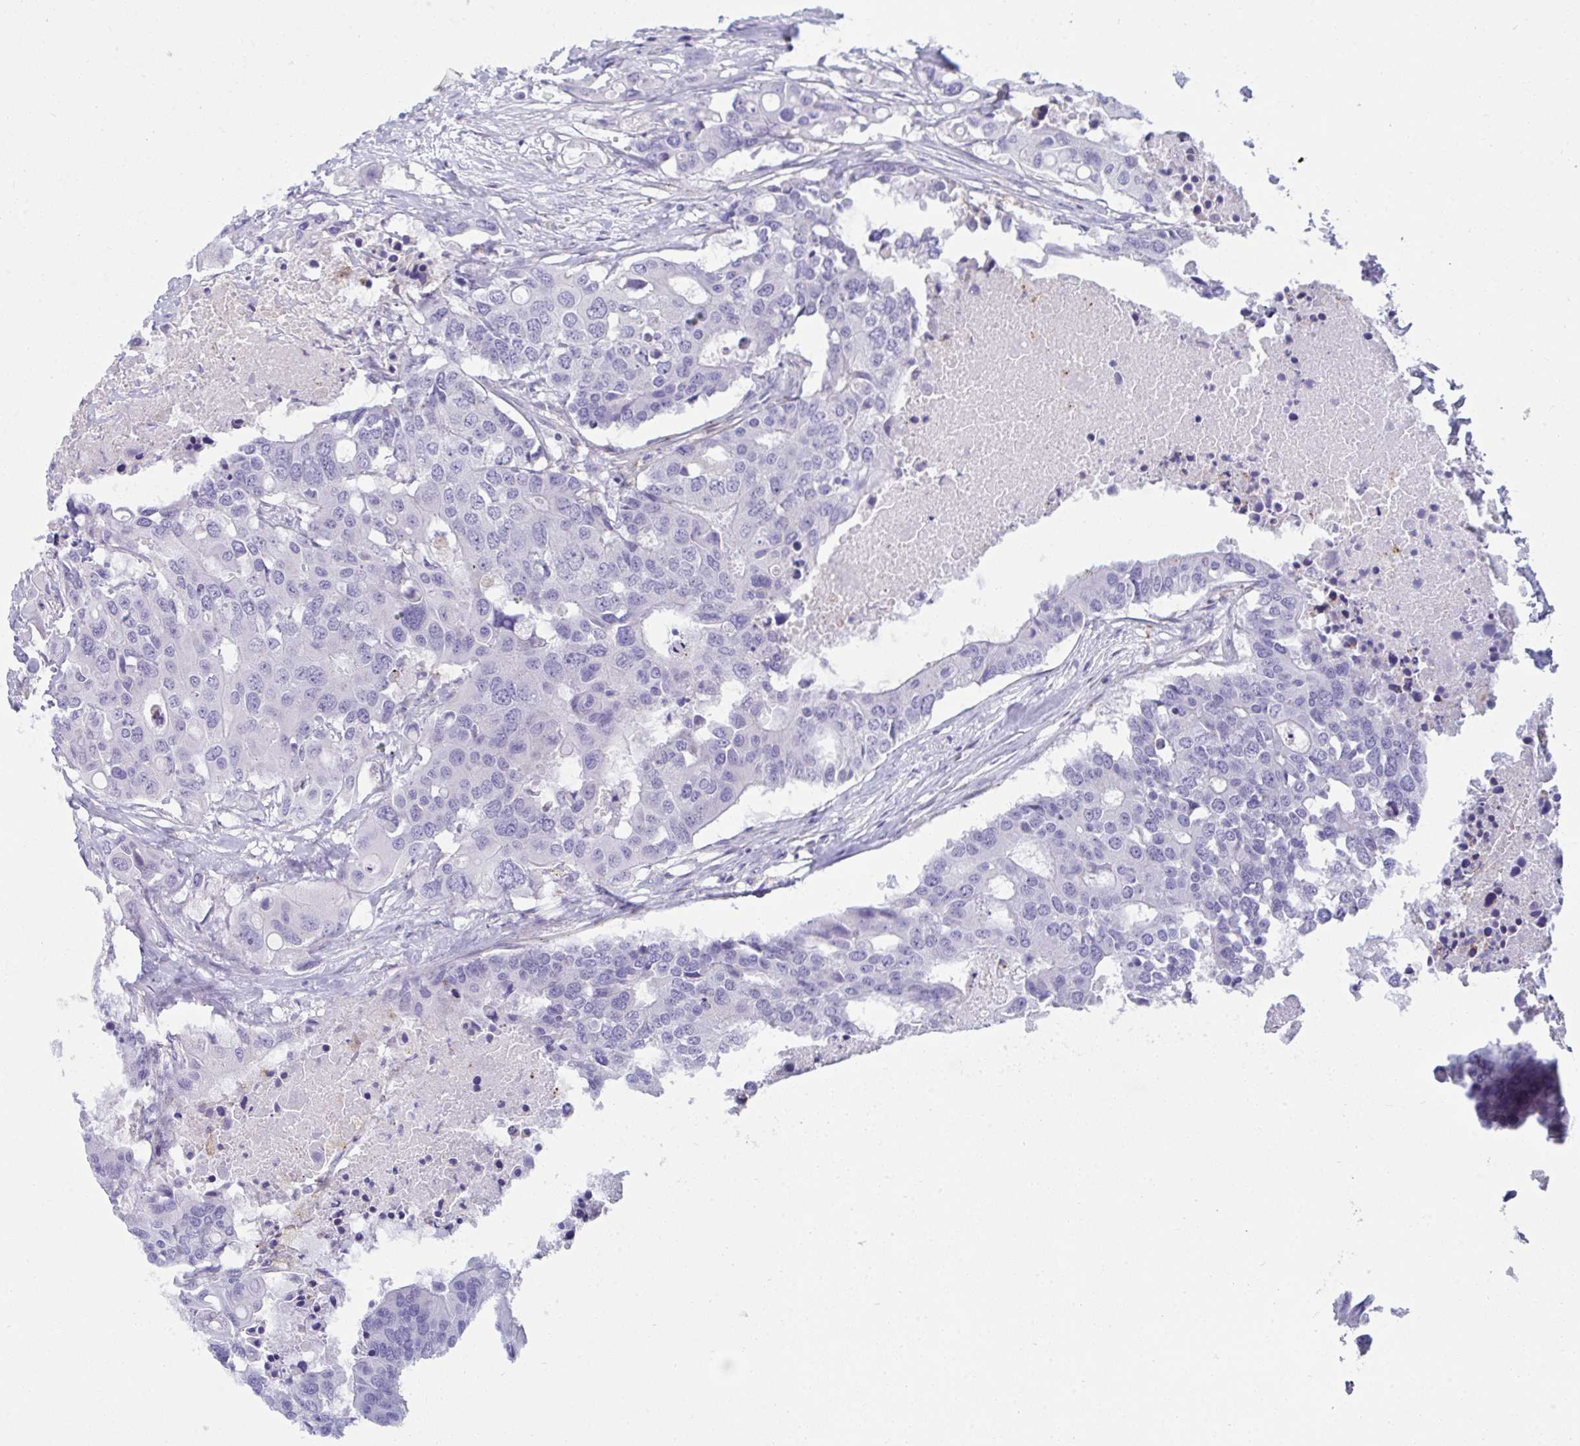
{"staining": {"intensity": "negative", "quantity": "none", "location": "none"}, "tissue": "colorectal cancer", "cell_type": "Tumor cells", "image_type": "cancer", "snomed": [{"axis": "morphology", "description": "Adenocarcinoma, NOS"}, {"axis": "topography", "description": "Colon"}], "caption": "This is an IHC micrograph of colorectal cancer (adenocarcinoma). There is no expression in tumor cells.", "gene": "RGPD5", "patient": {"sex": "male", "age": 77}}